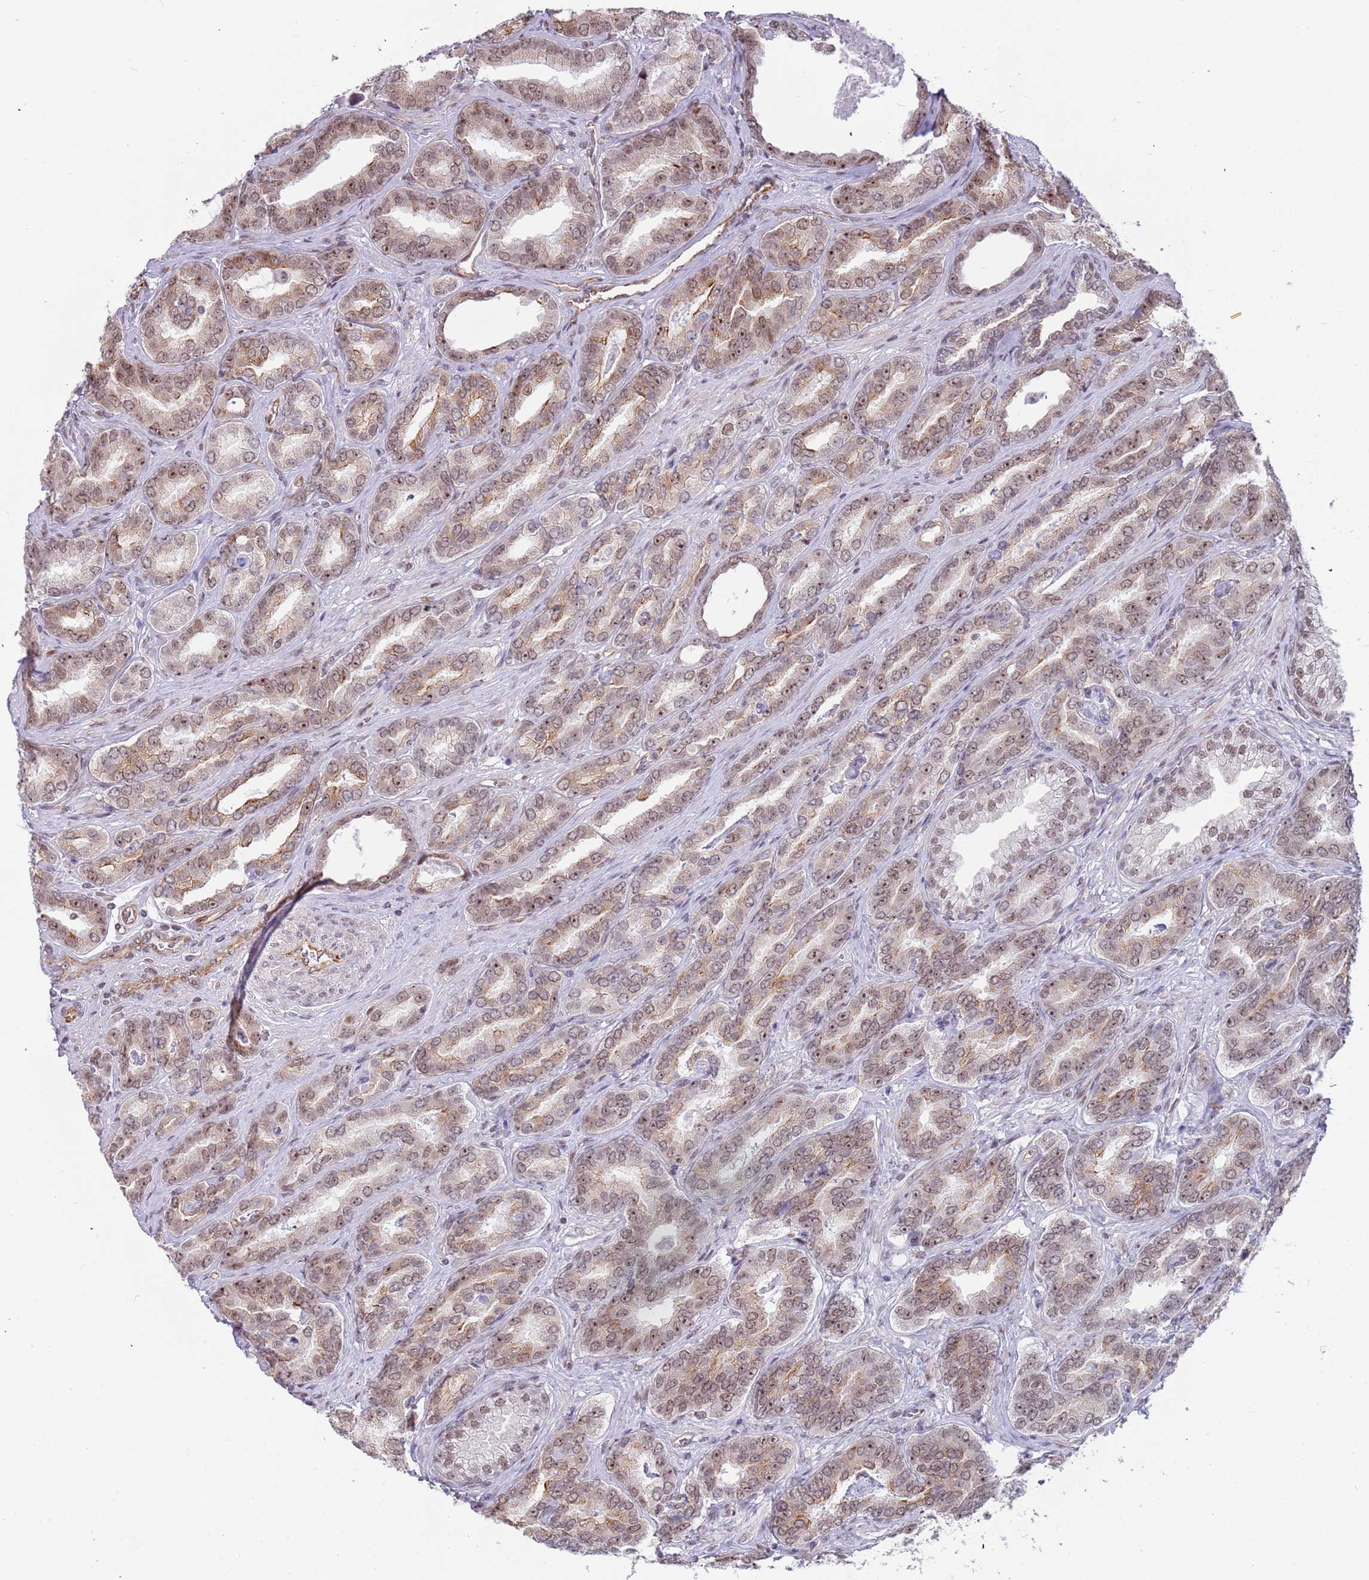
{"staining": {"intensity": "moderate", "quantity": ">75%", "location": "cytoplasmic/membranous,nuclear"}, "tissue": "prostate cancer", "cell_type": "Tumor cells", "image_type": "cancer", "snomed": [{"axis": "morphology", "description": "Adenocarcinoma, High grade"}, {"axis": "topography", "description": "Prostate"}], "caption": "Brown immunohistochemical staining in human prostate cancer shows moderate cytoplasmic/membranous and nuclear staining in approximately >75% of tumor cells.", "gene": "LRMDA", "patient": {"sex": "male", "age": 72}}